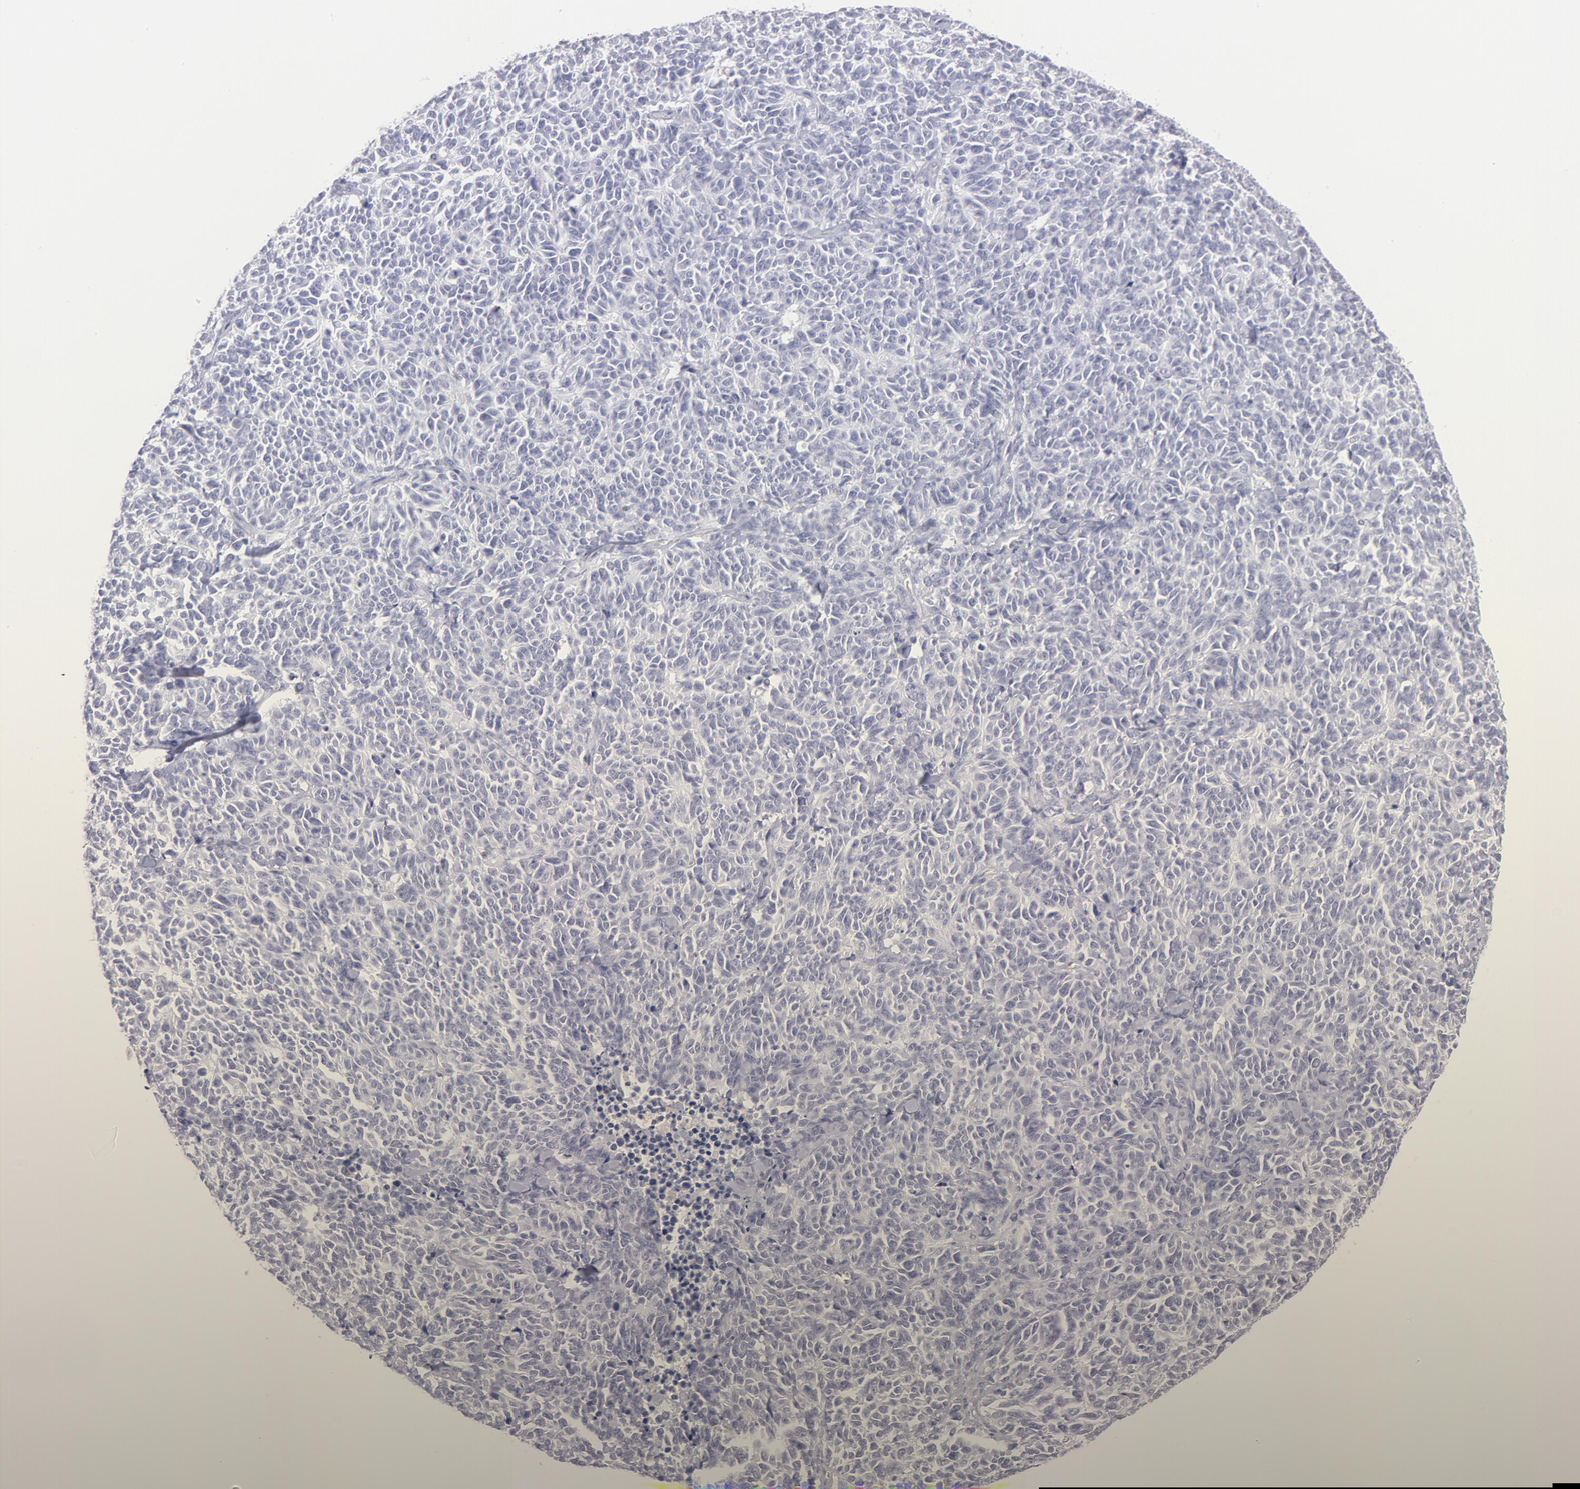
{"staining": {"intensity": "negative", "quantity": "none", "location": "none"}, "tissue": "lung cancer", "cell_type": "Tumor cells", "image_type": "cancer", "snomed": [{"axis": "morphology", "description": "Neoplasm, malignant, NOS"}, {"axis": "topography", "description": "Lung"}], "caption": "Immunohistochemical staining of lung cancer displays no significant staining in tumor cells.", "gene": "LTB4R", "patient": {"sex": "female", "age": 58}}